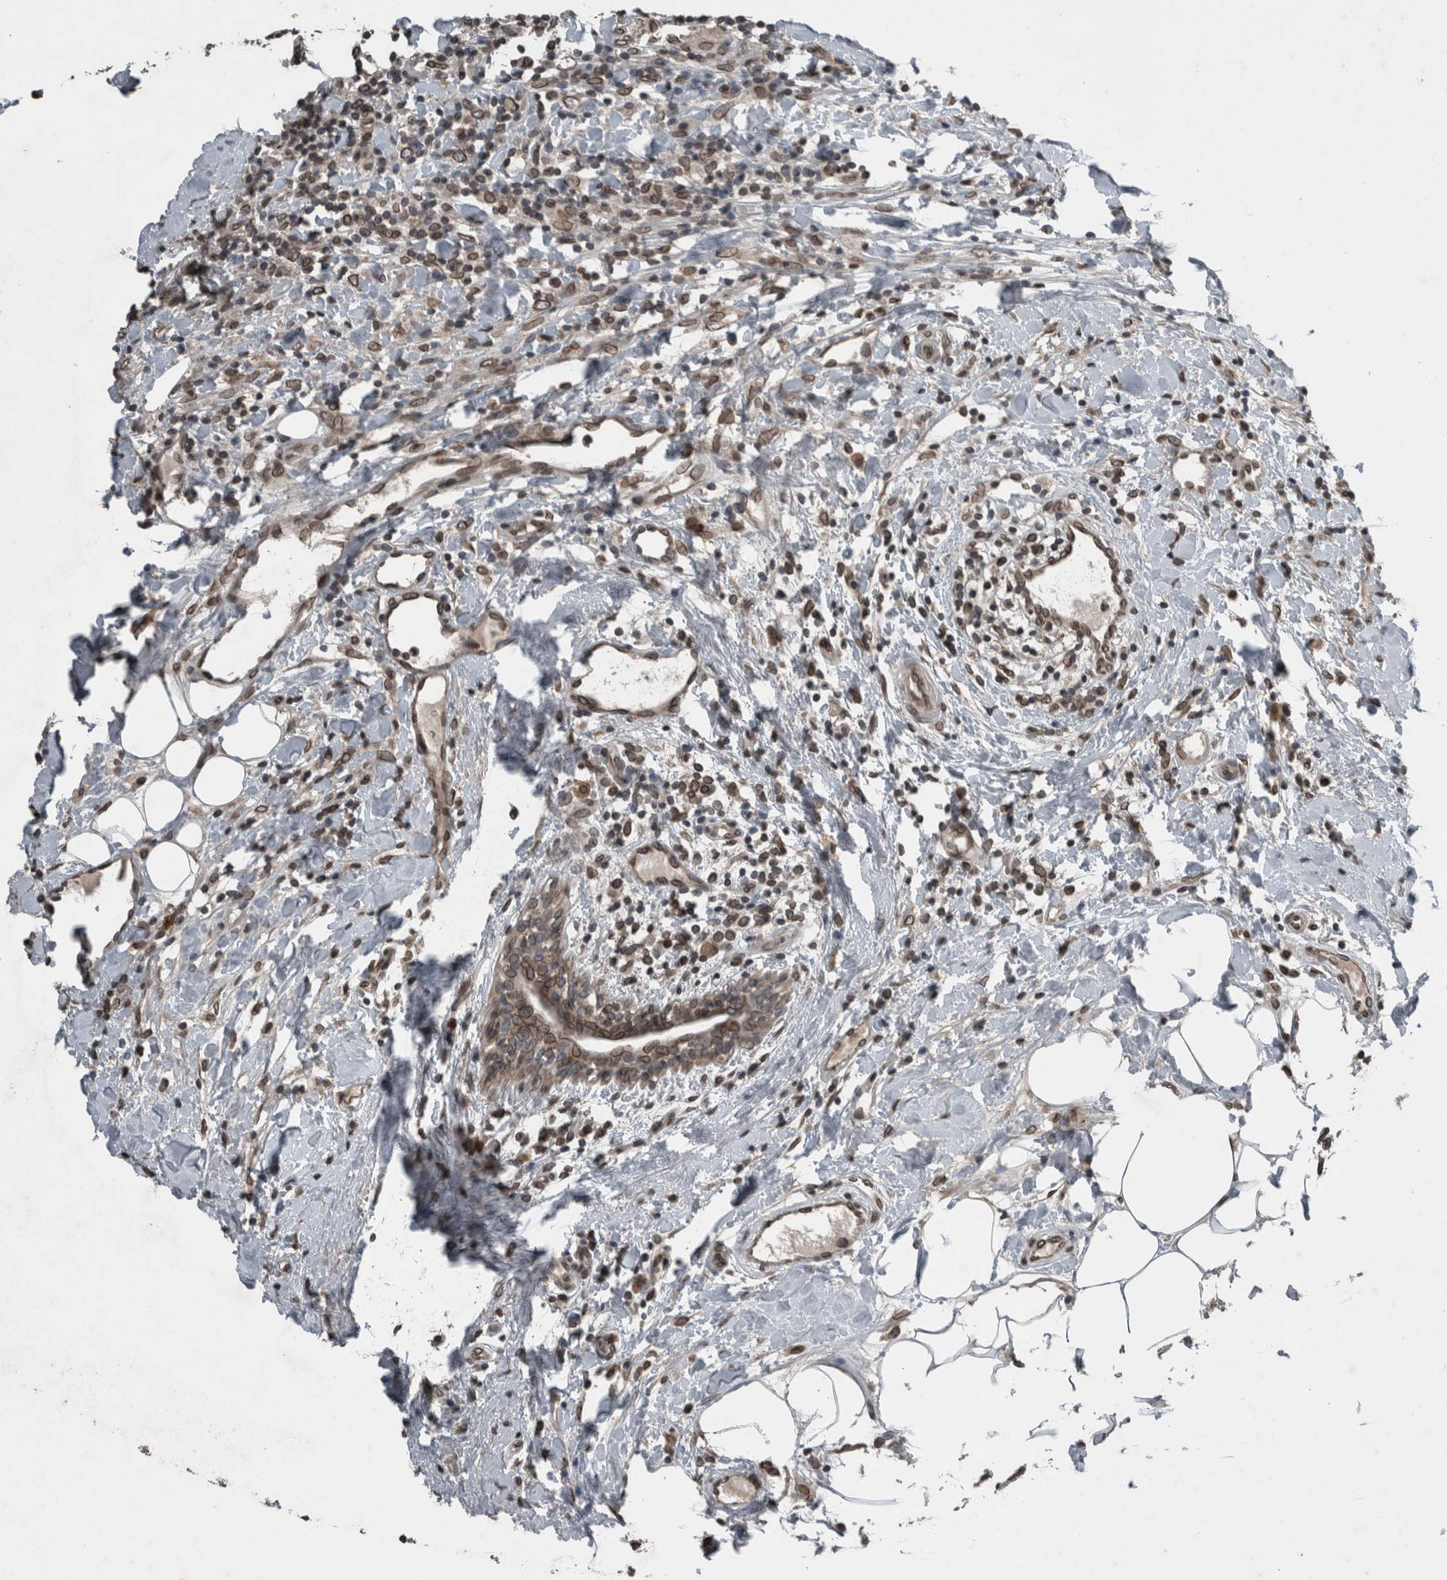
{"staining": {"intensity": "moderate", "quantity": ">75%", "location": "cytoplasmic/membranous,nuclear"}, "tissue": "breast cancer", "cell_type": "Tumor cells", "image_type": "cancer", "snomed": [{"axis": "morphology", "description": "Duct carcinoma"}, {"axis": "topography", "description": "Breast"}], "caption": "A brown stain highlights moderate cytoplasmic/membranous and nuclear positivity of a protein in human breast cancer tumor cells.", "gene": "RANBP2", "patient": {"sex": "female", "age": 37}}